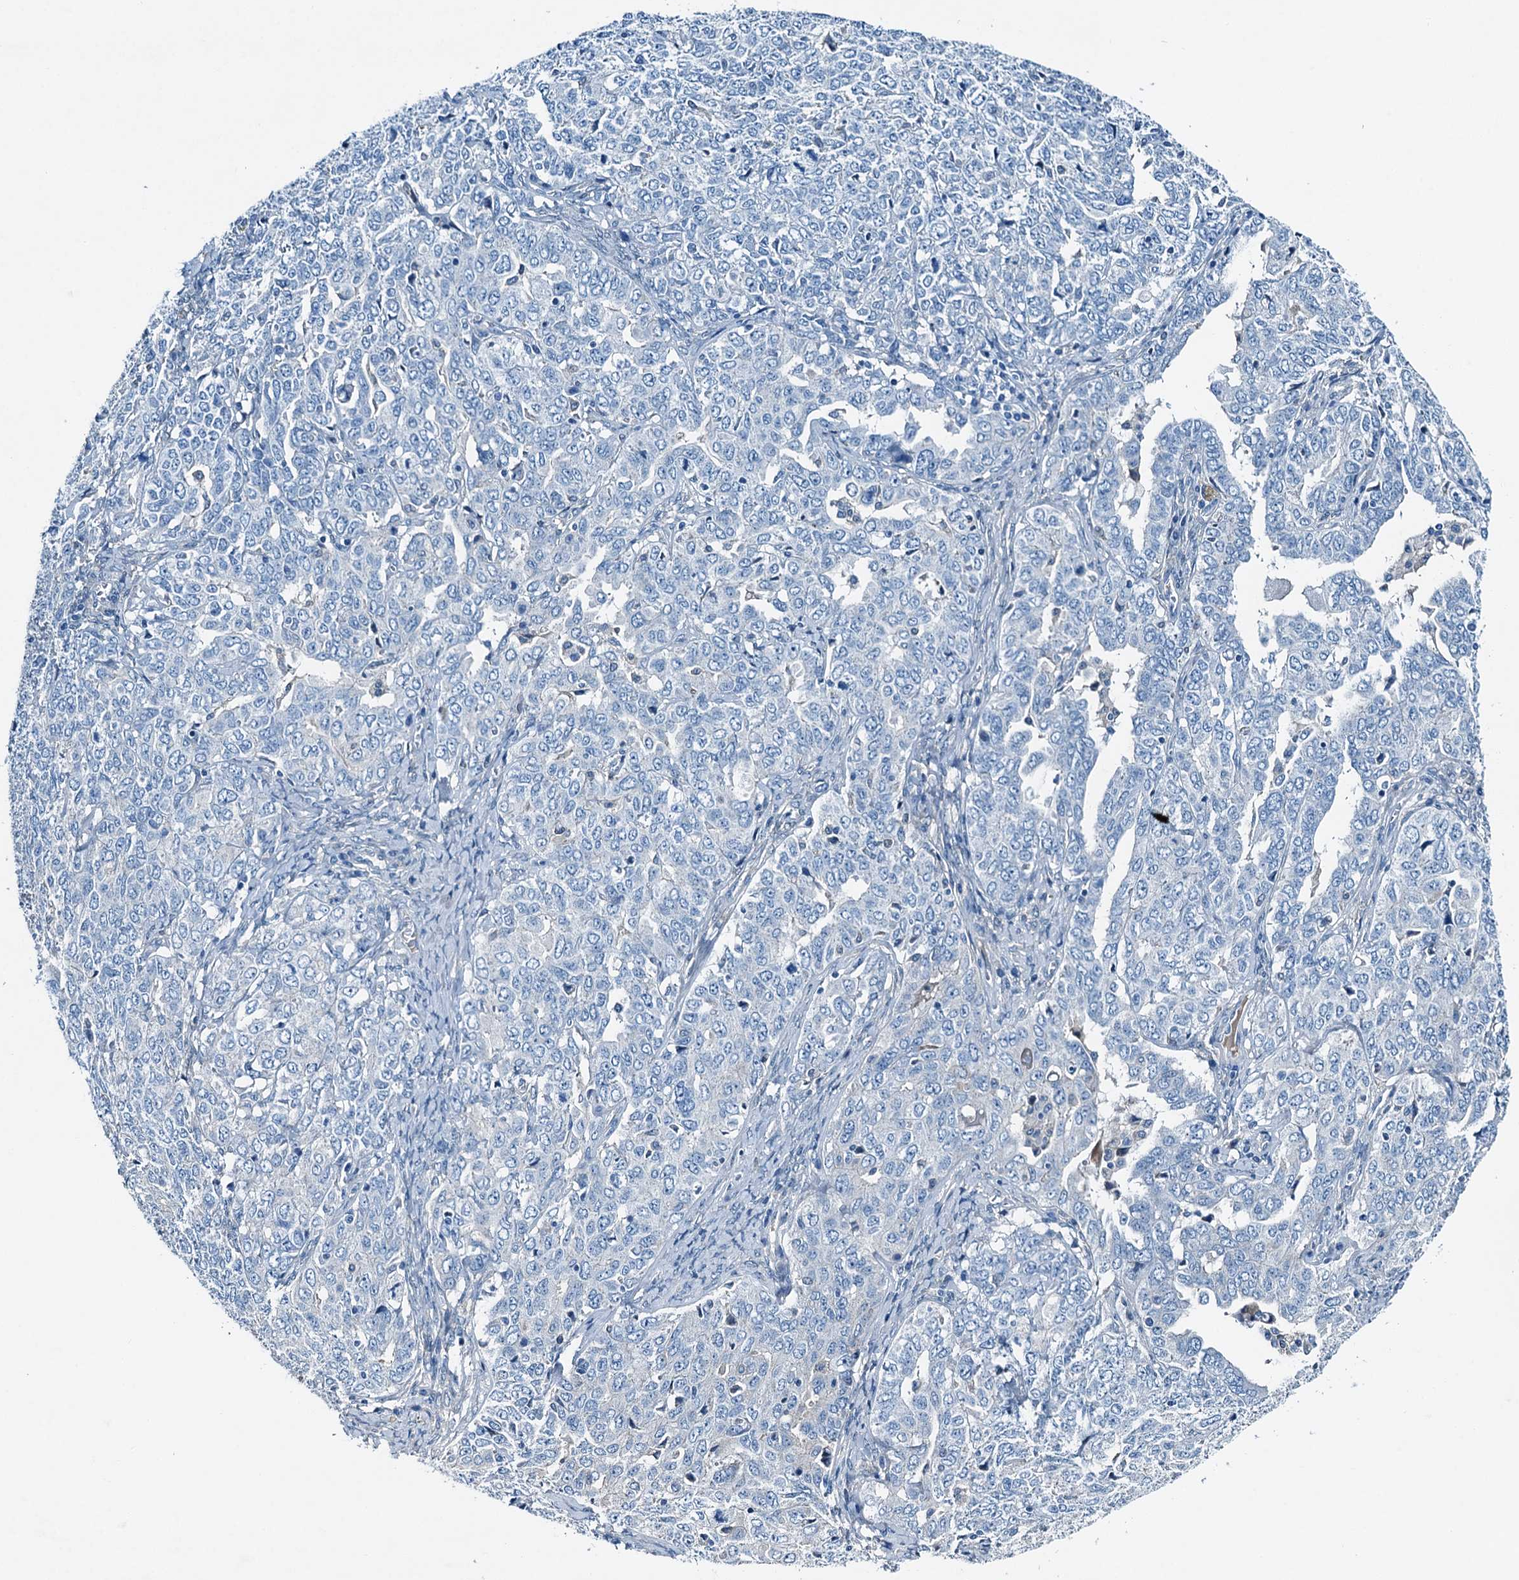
{"staining": {"intensity": "negative", "quantity": "none", "location": "none"}, "tissue": "ovarian cancer", "cell_type": "Tumor cells", "image_type": "cancer", "snomed": [{"axis": "morphology", "description": "Carcinoma, endometroid"}, {"axis": "topography", "description": "Ovary"}], "caption": "An image of human ovarian endometroid carcinoma is negative for staining in tumor cells.", "gene": "RAB3IL1", "patient": {"sex": "female", "age": 62}}